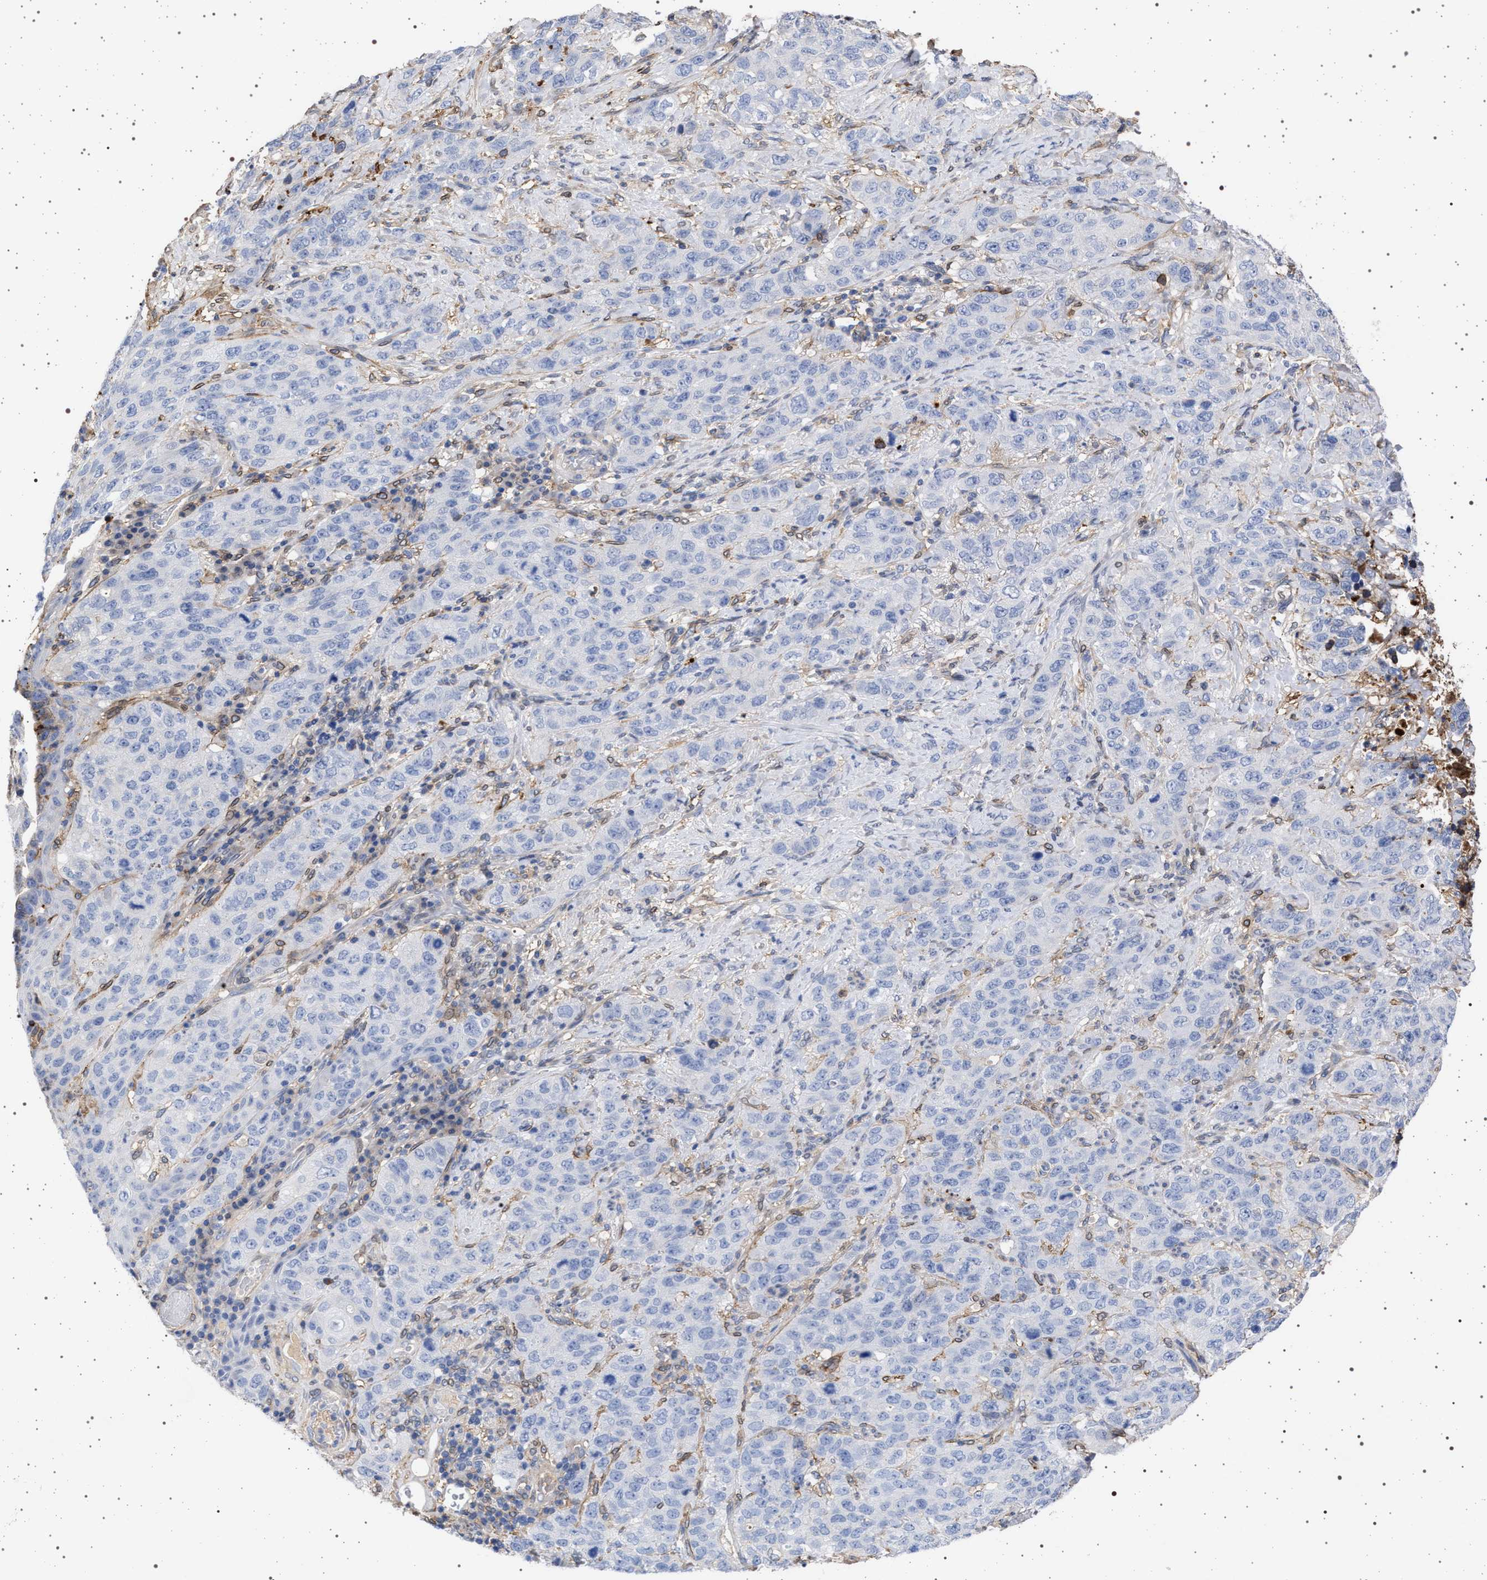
{"staining": {"intensity": "negative", "quantity": "none", "location": "none"}, "tissue": "stomach cancer", "cell_type": "Tumor cells", "image_type": "cancer", "snomed": [{"axis": "morphology", "description": "Adenocarcinoma, NOS"}, {"axis": "topography", "description": "Stomach"}], "caption": "Immunohistochemistry of stomach cancer demonstrates no expression in tumor cells.", "gene": "PLG", "patient": {"sex": "male", "age": 48}}